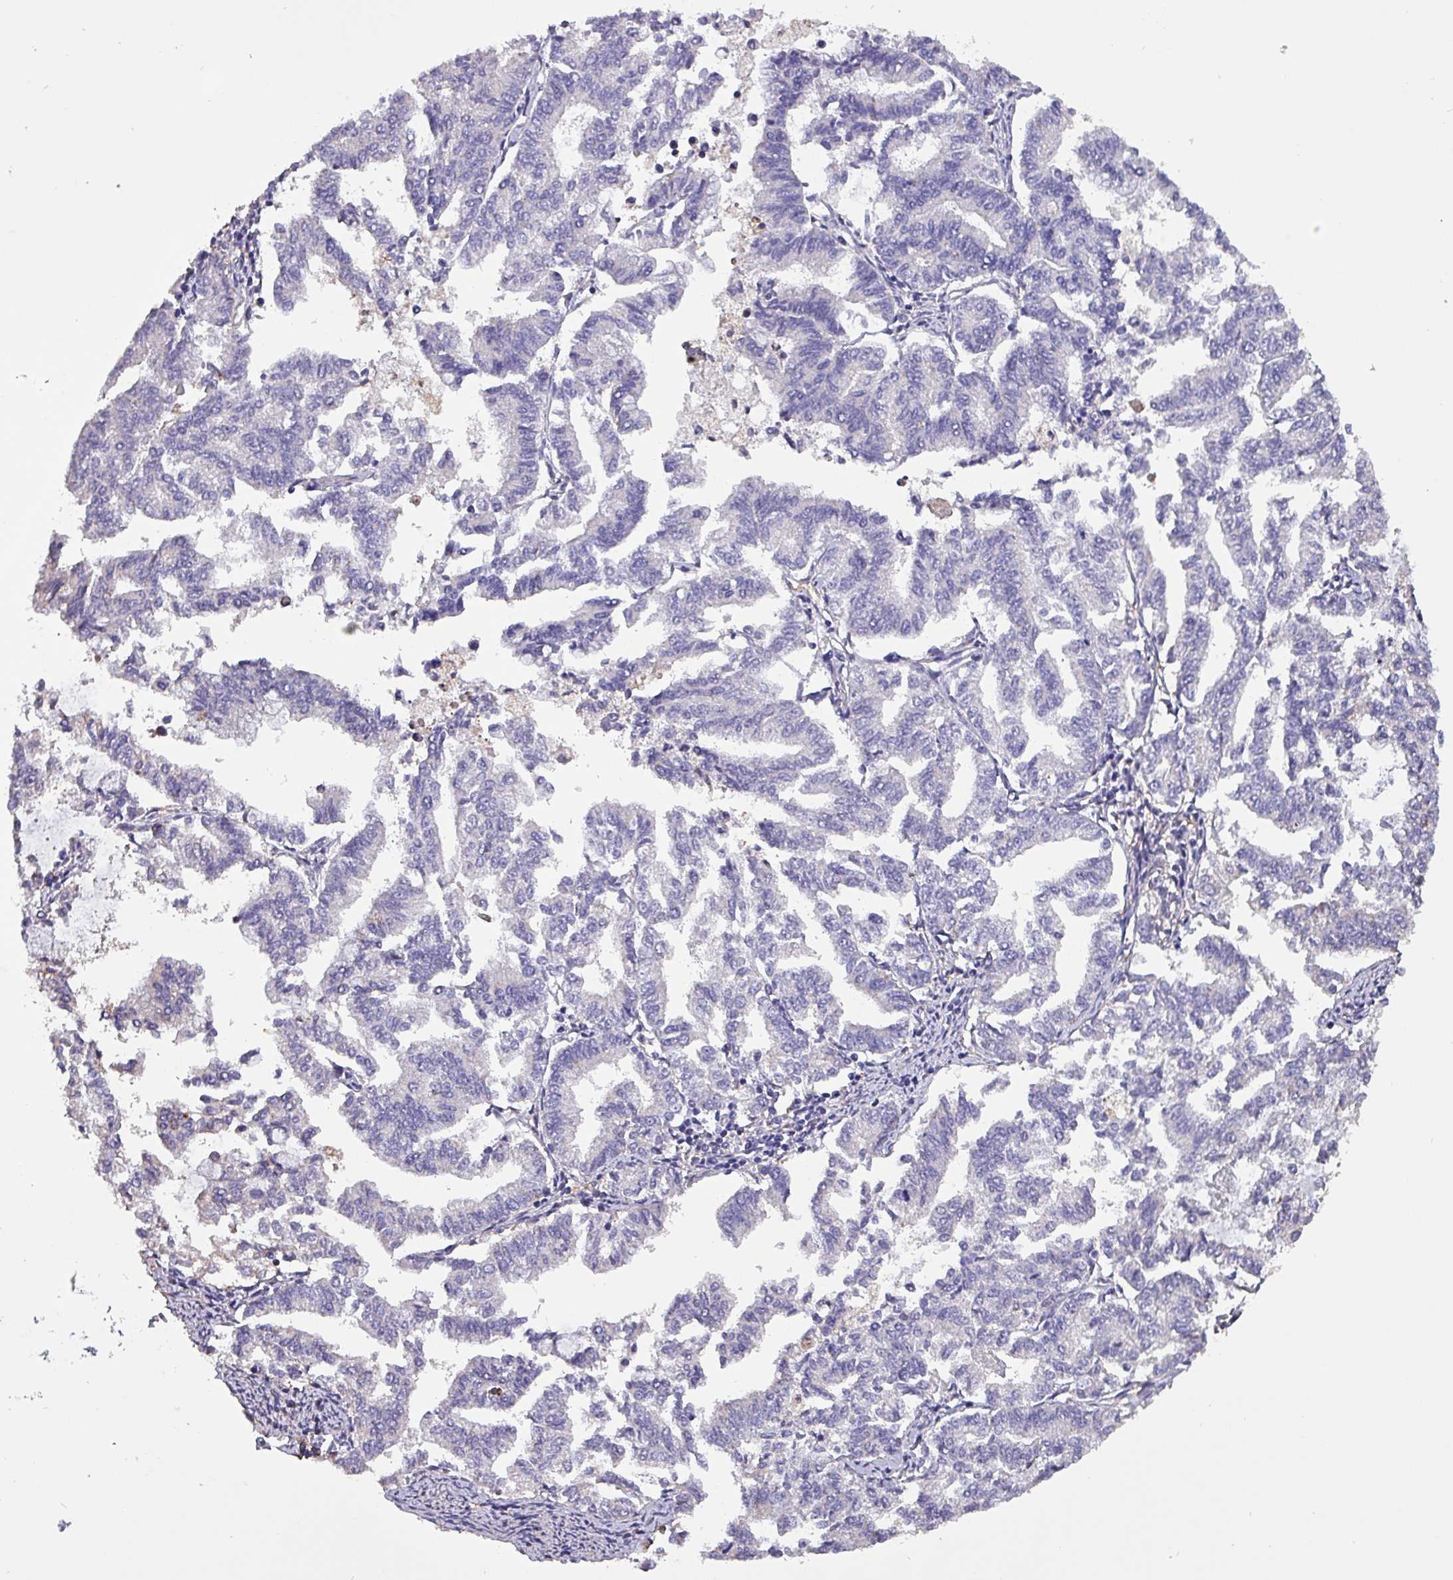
{"staining": {"intensity": "negative", "quantity": "none", "location": "none"}, "tissue": "endometrial cancer", "cell_type": "Tumor cells", "image_type": "cancer", "snomed": [{"axis": "morphology", "description": "Adenocarcinoma, NOS"}, {"axis": "topography", "description": "Endometrium"}], "caption": "The immunohistochemistry (IHC) micrograph has no significant staining in tumor cells of endometrial cancer (adenocarcinoma) tissue.", "gene": "HTRA4", "patient": {"sex": "female", "age": 79}}